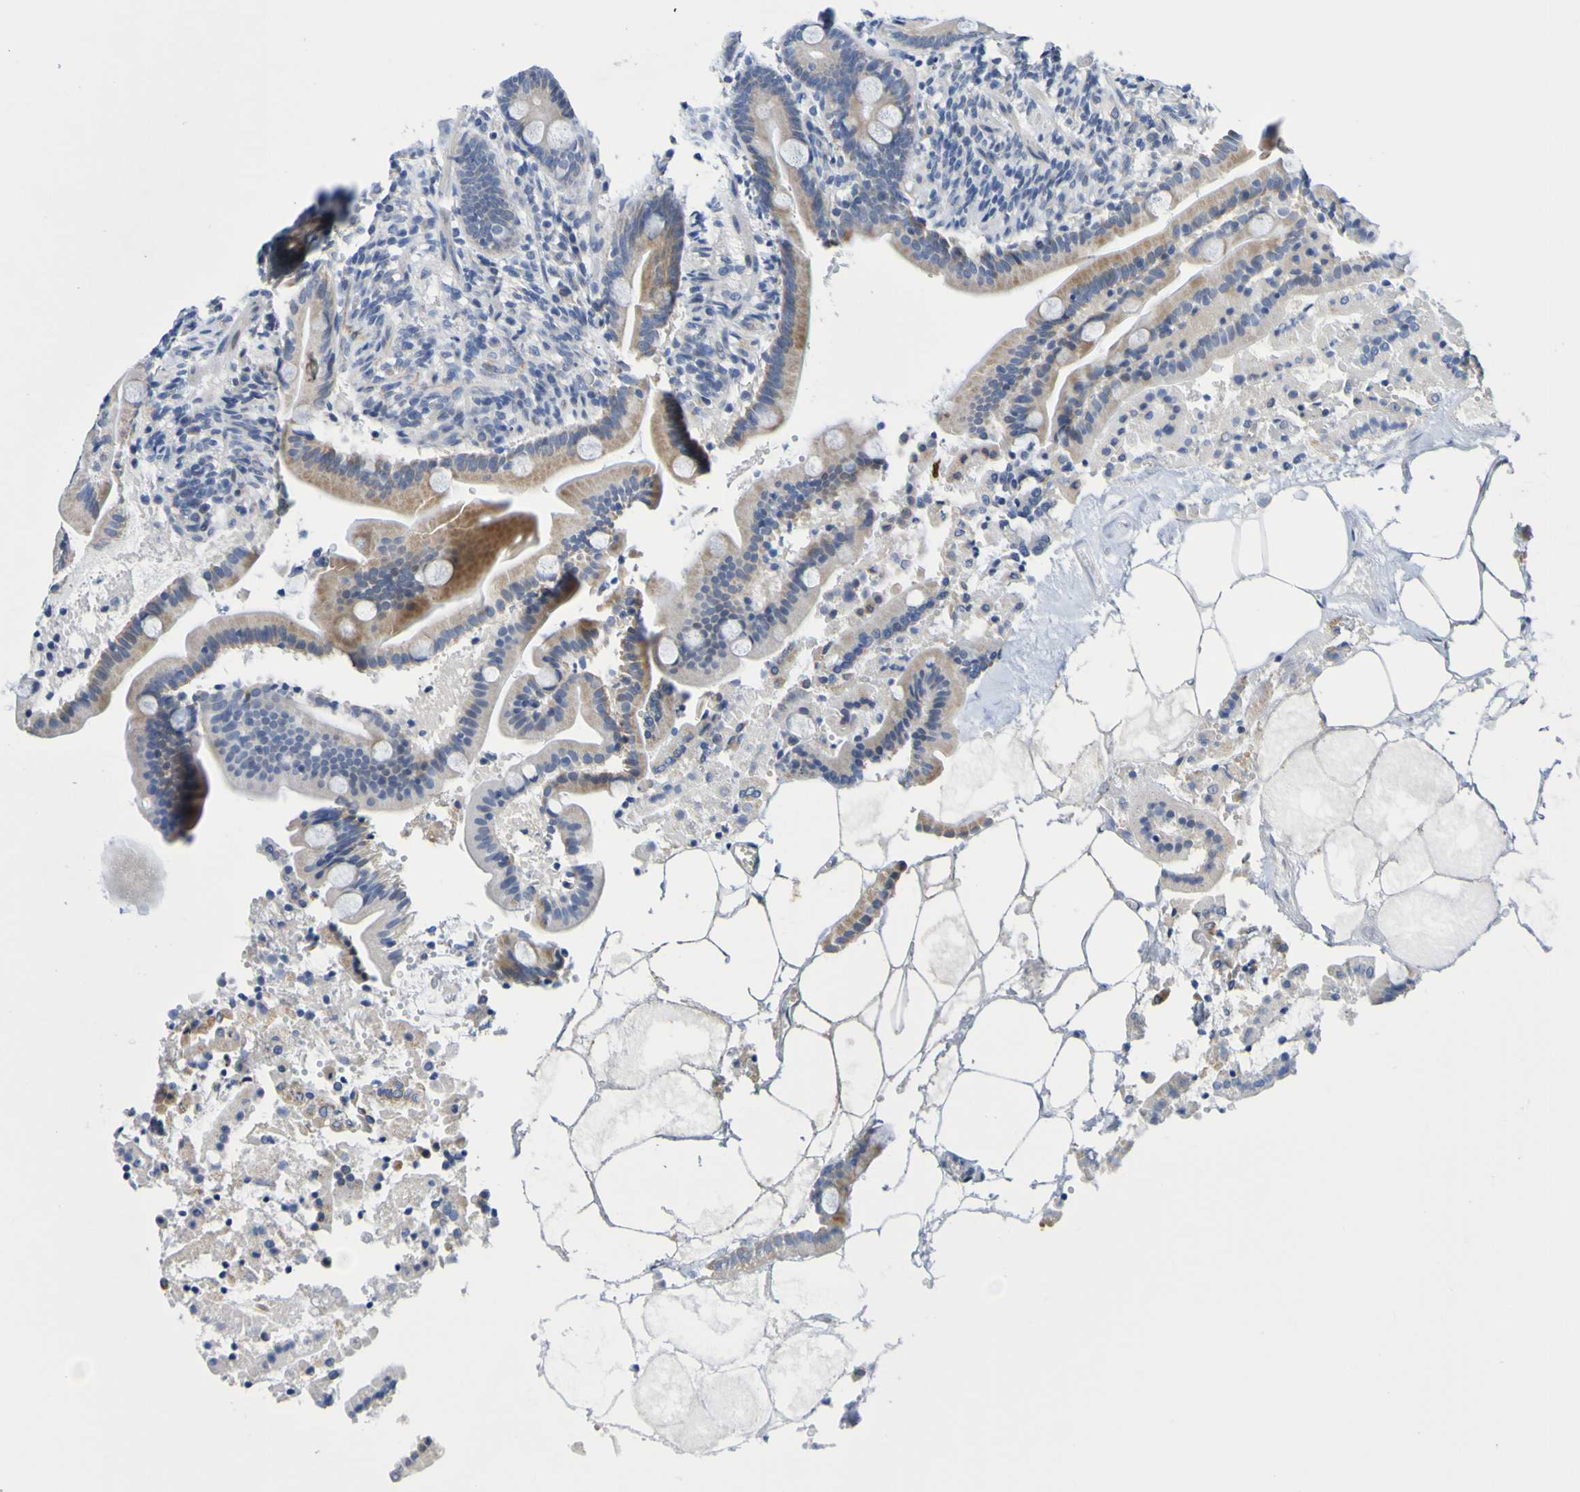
{"staining": {"intensity": "weak", "quantity": ">75%", "location": "cytoplasmic/membranous"}, "tissue": "duodenum", "cell_type": "Glandular cells", "image_type": "normal", "snomed": [{"axis": "morphology", "description": "Normal tissue, NOS"}, {"axis": "topography", "description": "Duodenum"}], "caption": "Immunohistochemical staining of benign duodenum exhibits low levels of weak cytoplasmic/membranous expression in about >75% of glandular cells. The staining is performed using DAB (3,3'-diaminobenzidine) brown chromogen to label protein expression. The nuclei are counter-stained blue using hematoxylin.", "gene": "VMA21", "patient": {"sex": "male", "age": 54}}